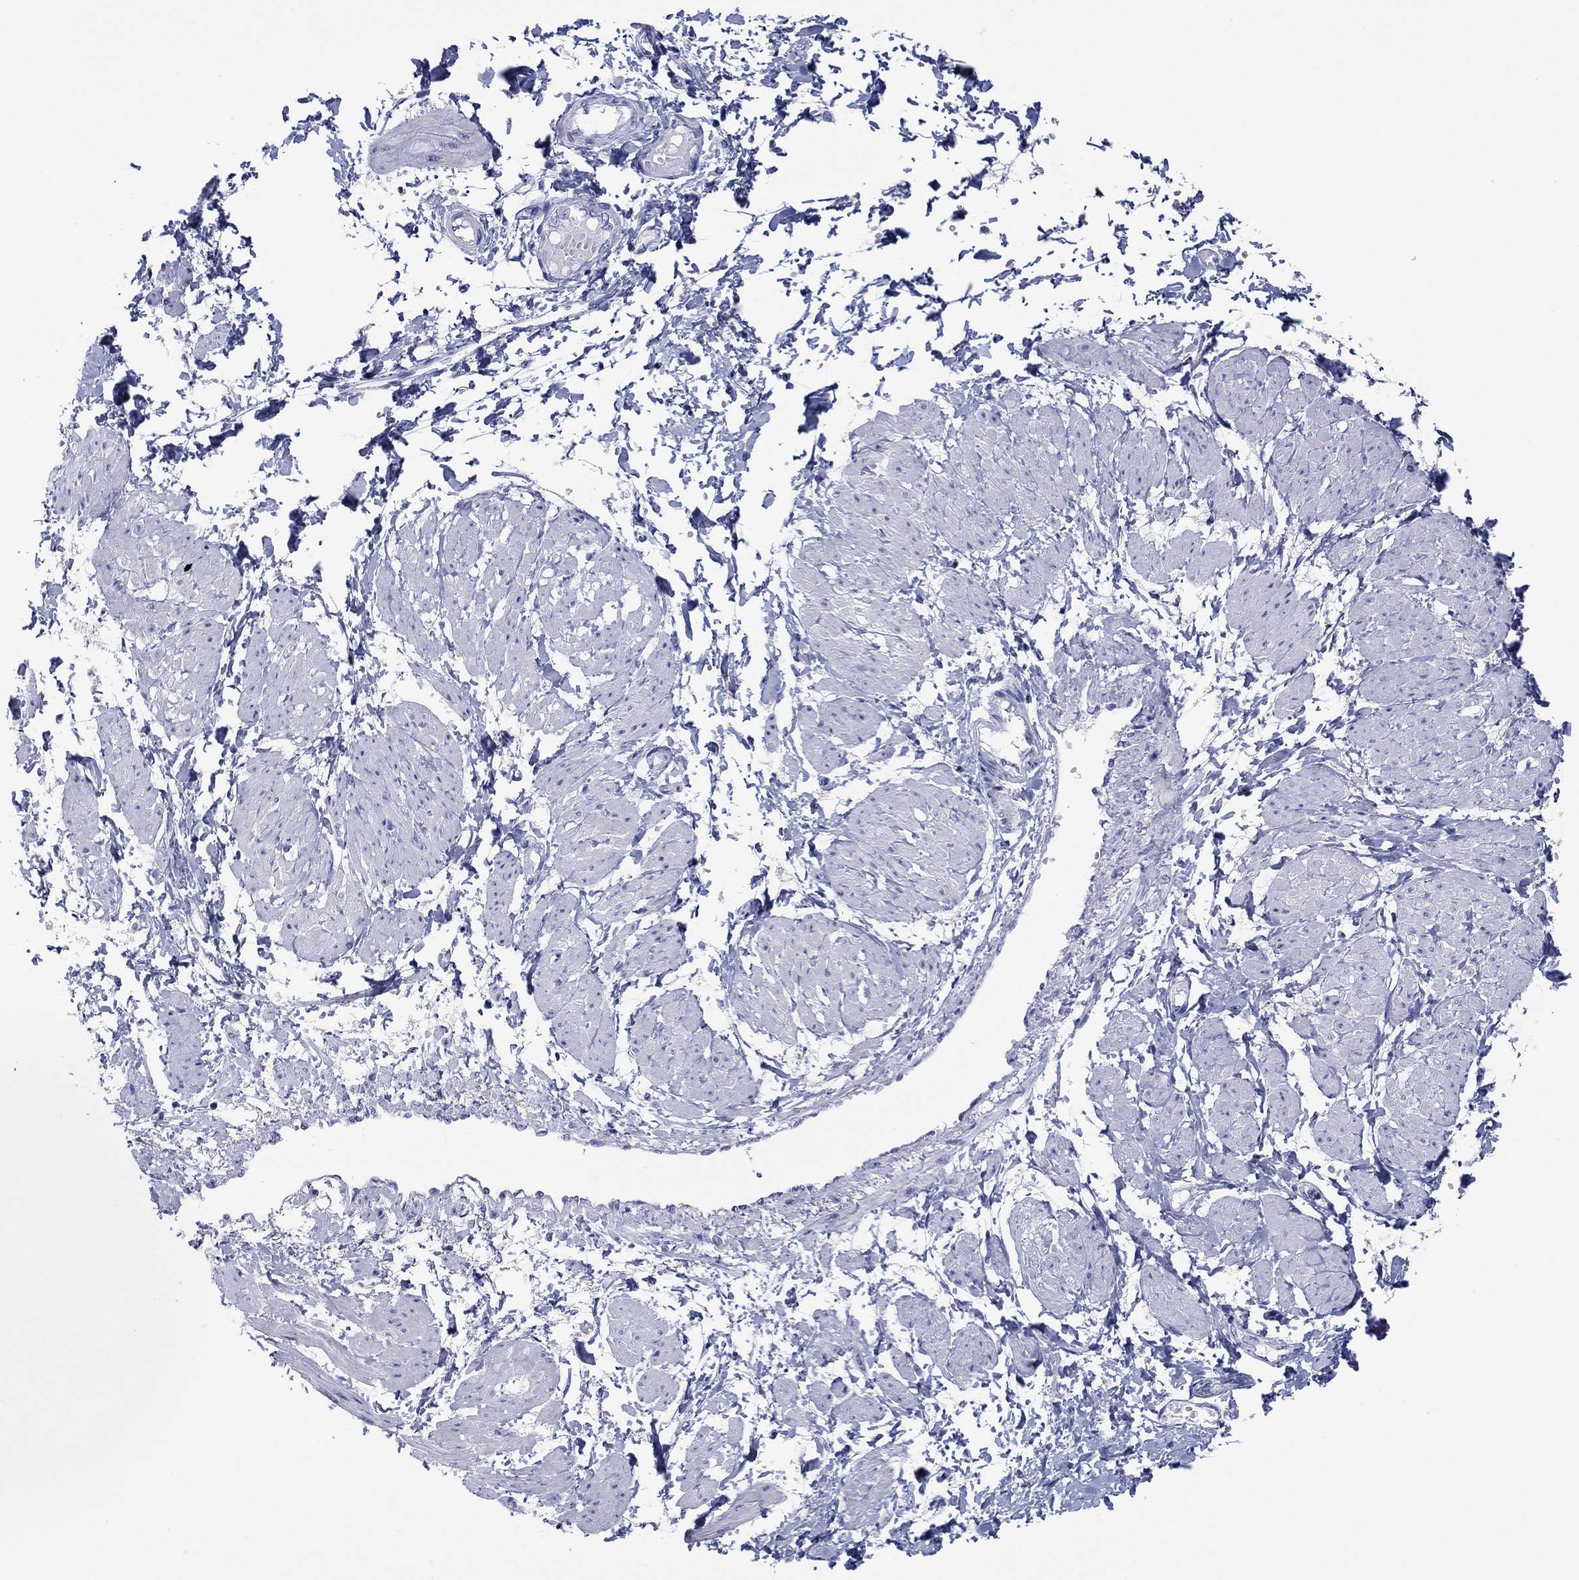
{"staining": {"intensity": "negative", "quantity": "none", "location": "none"}, "tissue": "smooth muscle", "cell_type": "Smooth muscle cells", "image_type": "normal", "snomed": [{"axis": "morphology", "description": "Normal tissue, NOS"}, {"axis": "topography", "description": "Smooth muscle"}, {"axis": "topography", "description": "Uterus"}], "caption": "High magnification brightfield microscopy of normal smooth muscle stained with DAB (brown) and counterstained with hematoxylin (blue): smooth muscle cells show no significant positivity. The staining is performed using DAB (3,3'-diaminobenzidine) brown chromogen with nuclei counter-stained in using hematoxylin.", "gene": "MAGEB6", "patient": {"sex": "female", "age": 39}}